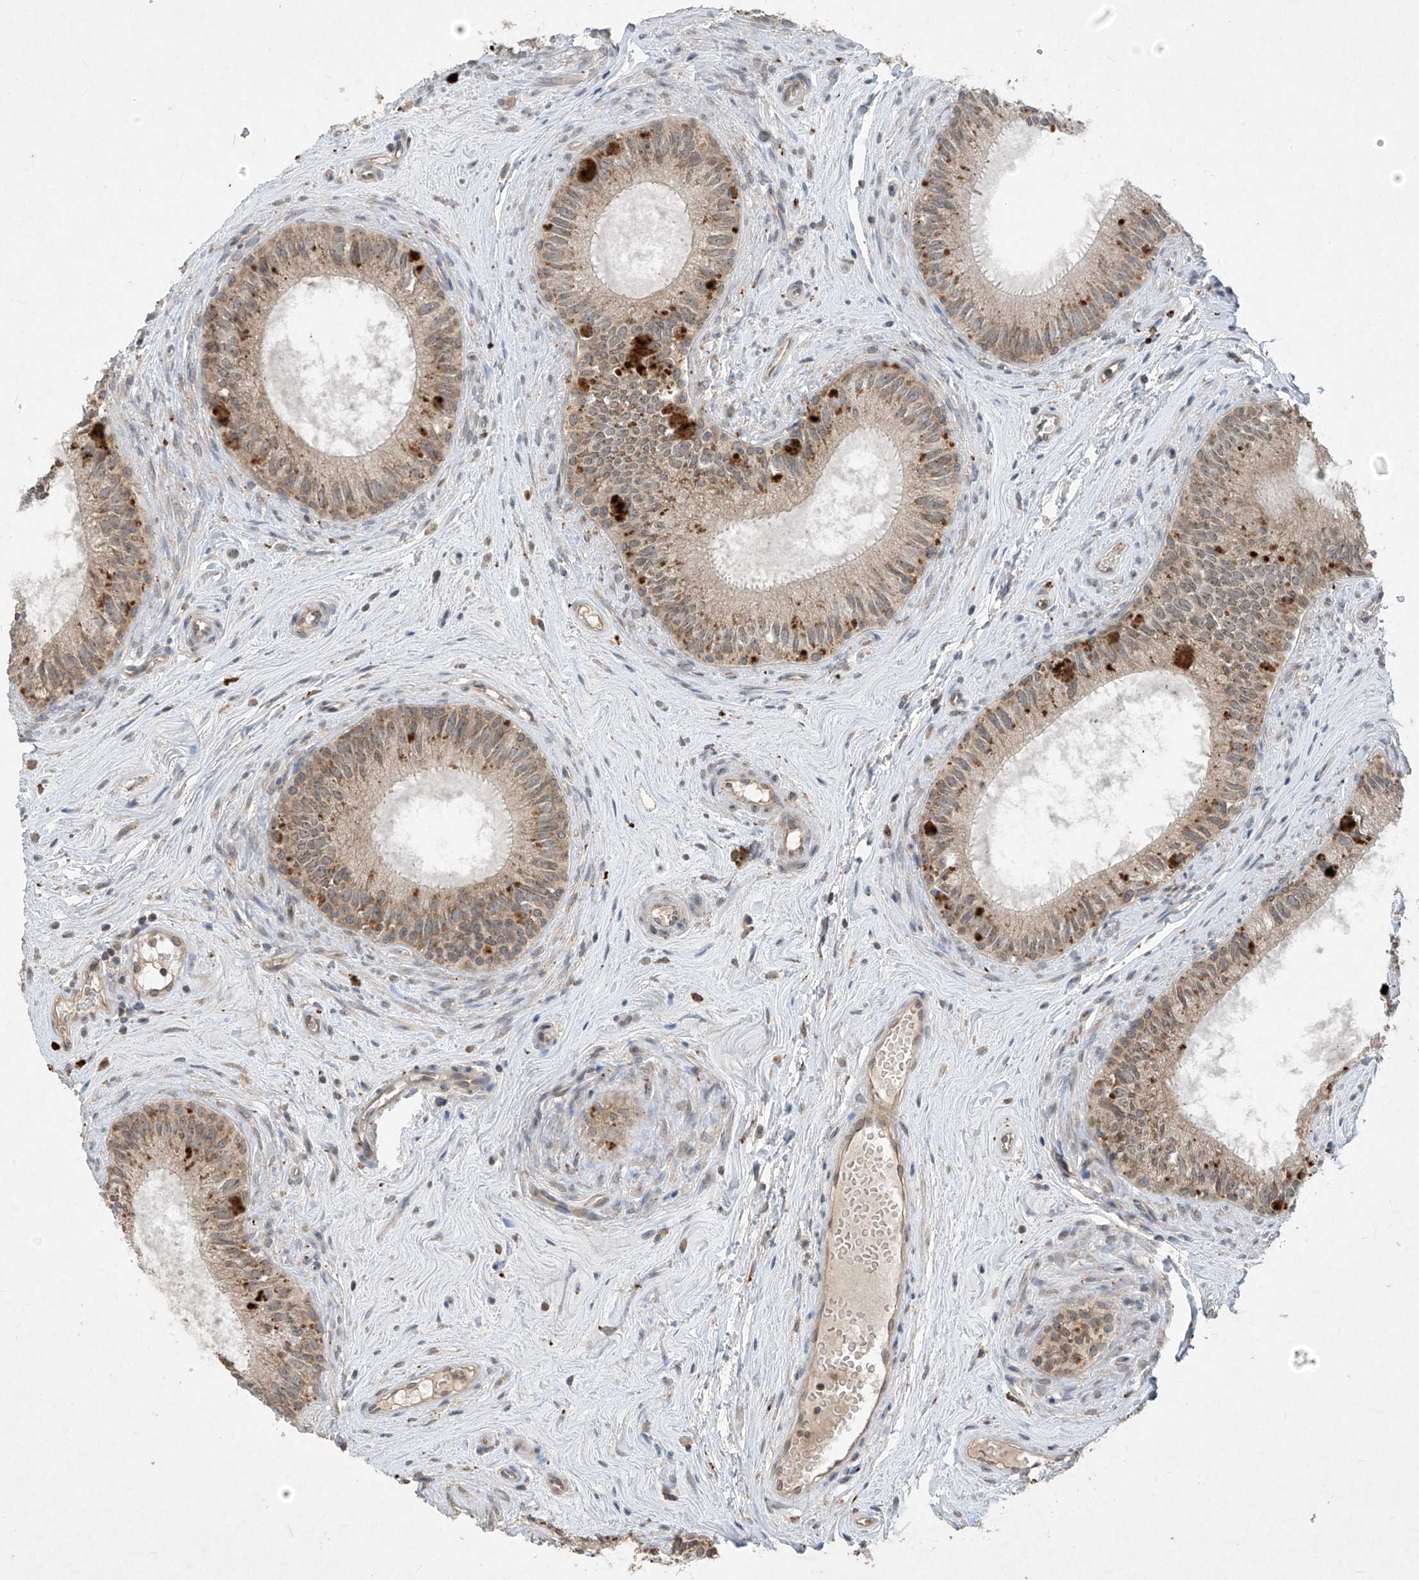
{"staining": {"intensity": "moderate", "quantity": "25%-75%", "location": "cytoplasmic/membranous"}, "tissue": "epididymis", "cell_type": "Glandular cells", "image_type": "normal", "snomed": [{"axis": "morphology", "description": "Normal tissue, NOS"}, {"axis": "topography", "description": "Epididymis"}], "caption": "Epididymis stained with IHC exhibits moderate cytoplasmic/membranous expression in approximately 25%-75% of glandular cells. (Stains: DAB in brown, nuclei in blue, Microscopy: brightfield microscopy at high magnification).", "gene": "RPL34", "patient": {"sex": "male", "age": 71}}